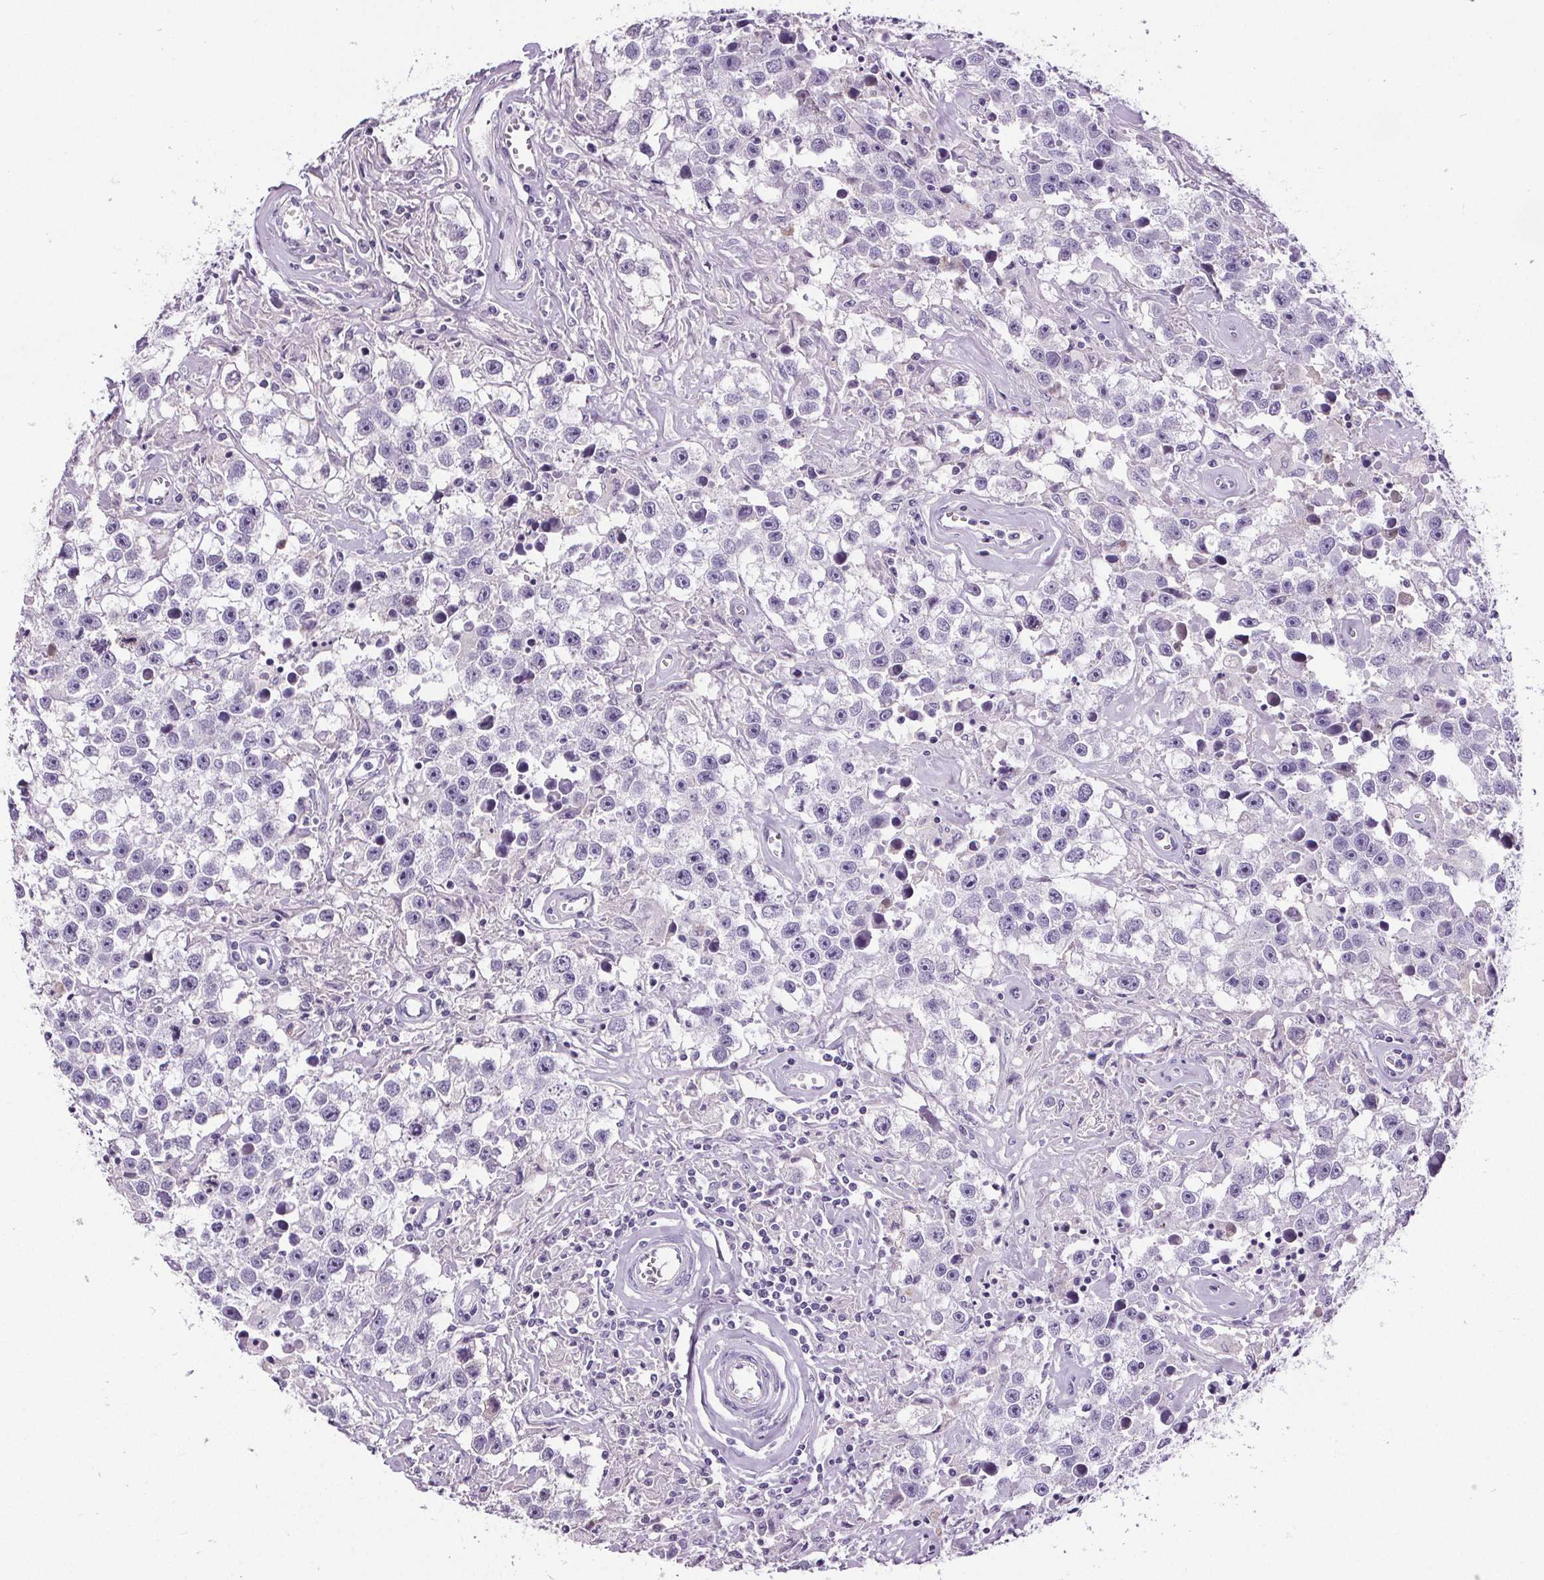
{"staining": {"intensity": "negative", "quantity": "none", "location": "none"}, "tissue": "testis cancer", "cell_type": "Tumor cells", "image_type": "cancer", "snomed": [{"axis": "morphology", "description": "Seminoma, NOS"}, {"axis": "topography", "description": "Testis"}], "caption": "Immunohistochemistry (IHC) photomicrograph of seminoma (testis) stained for a protein (brown), which demonstrates no staining in tumor cells.", "gene": "CD5L", "patient": {"sex": "male", "age": 43}}